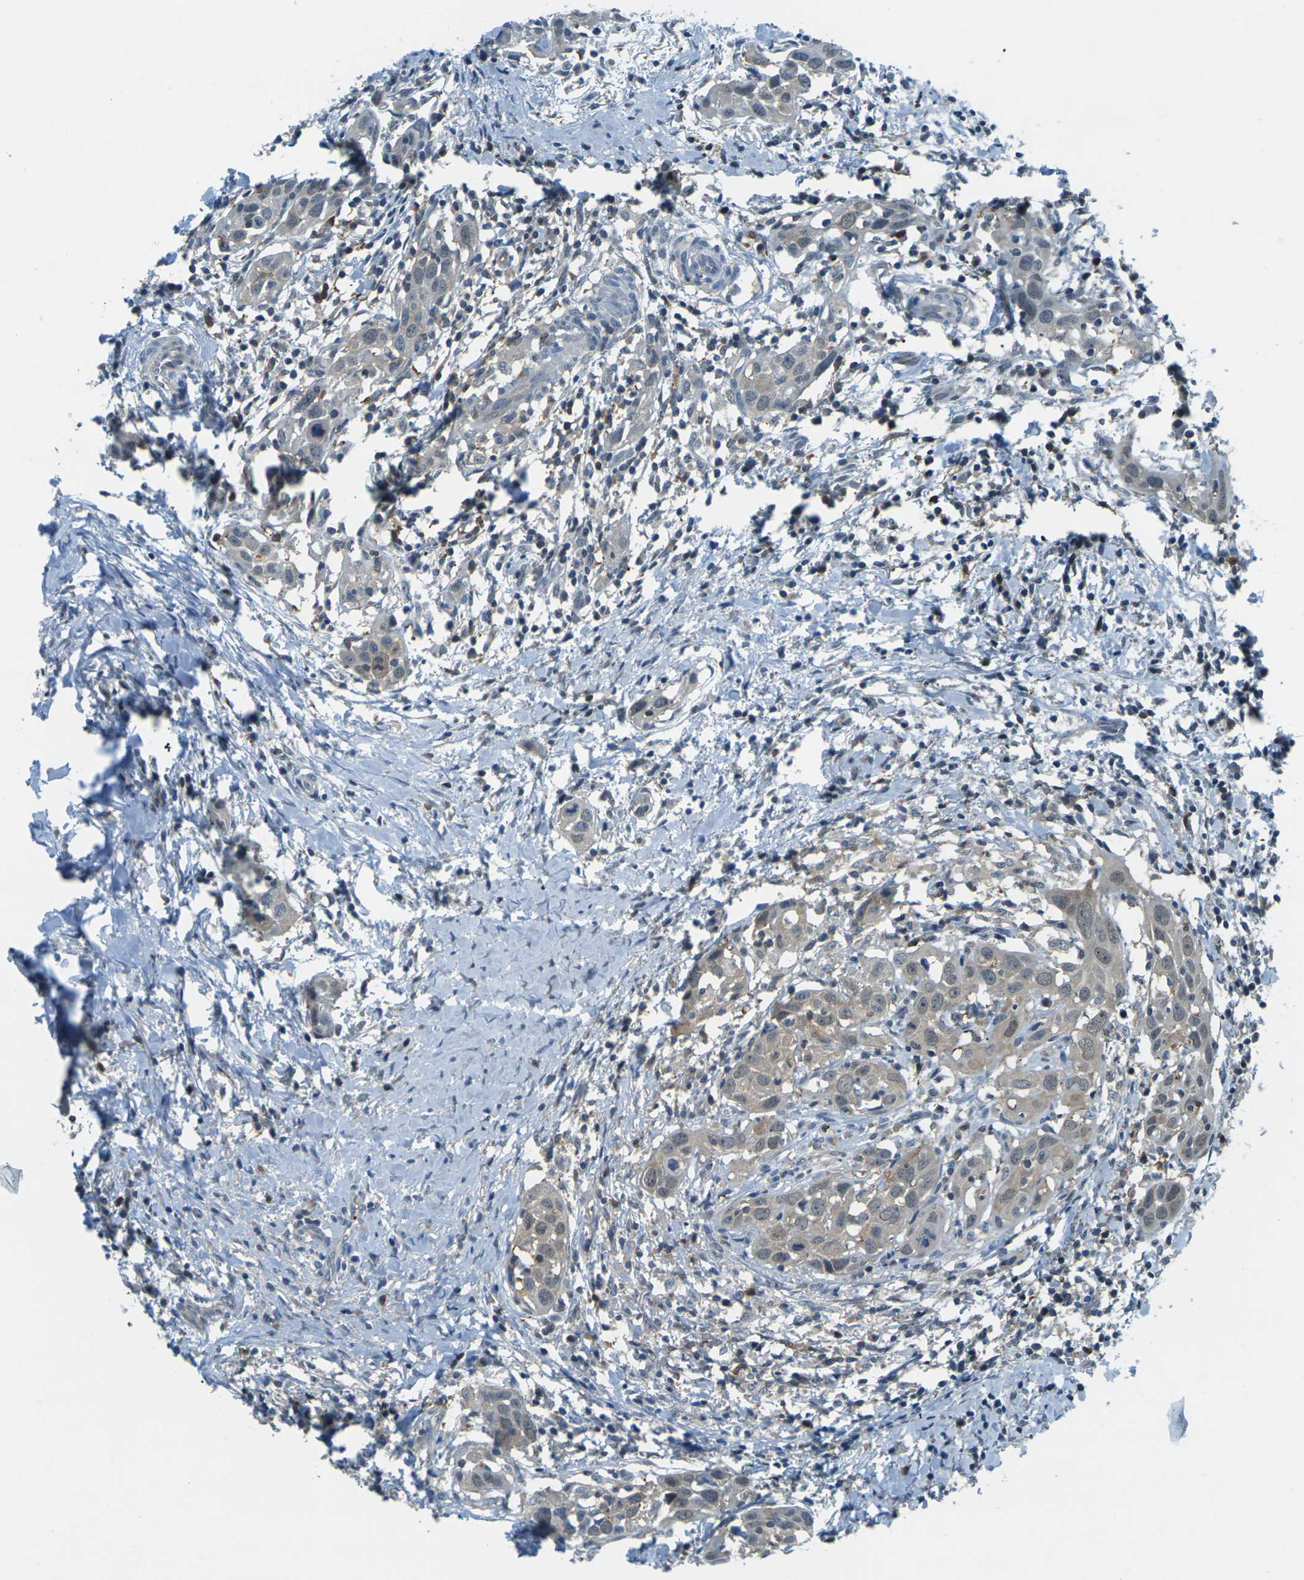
{"staining": {"intensity": "weak", "quantity": ">75%", "location": "cytoplasmic/membranous"}, "tissue": "head and neck cancer", "cell_type": "Tumor cells", "image_type": "cancer", "snomed": [{"axis": "morphology", "description": "Squamous cell carcinoma, NOS"}, {"axis": "topography", "description": "Oral tissue"}, {"axis": "topography", "description": "Head-Neck"}], "caption": "Tumor cells exhibit low levels of weak cytoplasmic/membranous expression in about >75% of cells in squamous cell carcinoma (head and neck).", "gene": "NANOS2", "patient": {"sex": "female", "age": 50}}